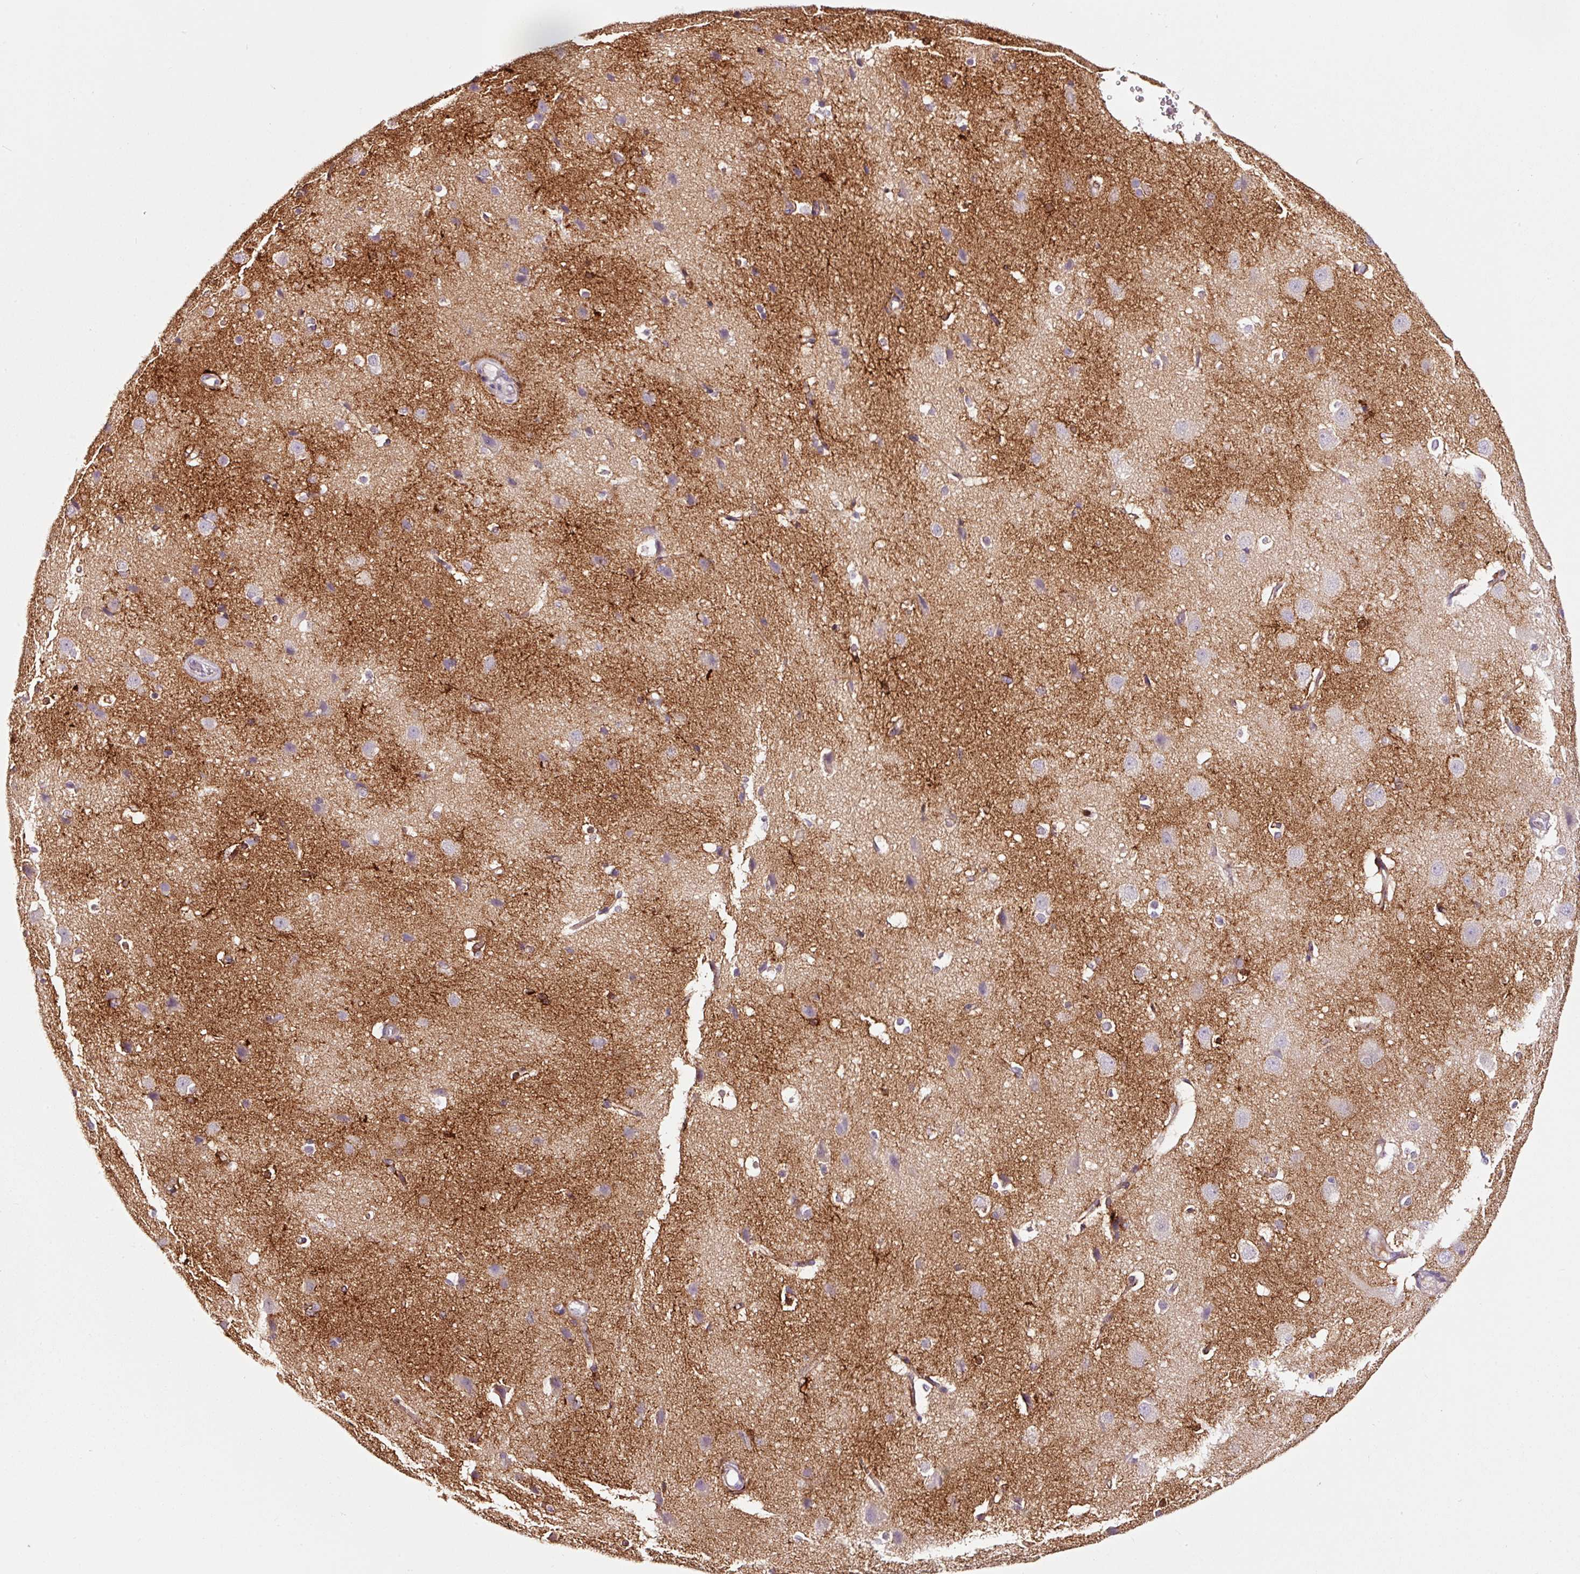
{"staining": {"intensity": "moderate", "quantity": "<25%", "location": "cytoplasmic/membranous"}, "tissue": "cerebral cortex", "cell_type": "Endothelial cells", "image_type": "normal", "snomed": [{"axis": "morphology", "description": "Normal tissue, NOS"}, {"axis": "topography", "description": "Cerebral cortex"}], "caption": "Cerebral cortex stained with IHC demonstrates moderate cytoplasmic/membranous staining in about <25% of endothelial cells.", "gene": "ADD3", "patient": {"sex": "male", "age": 37}}